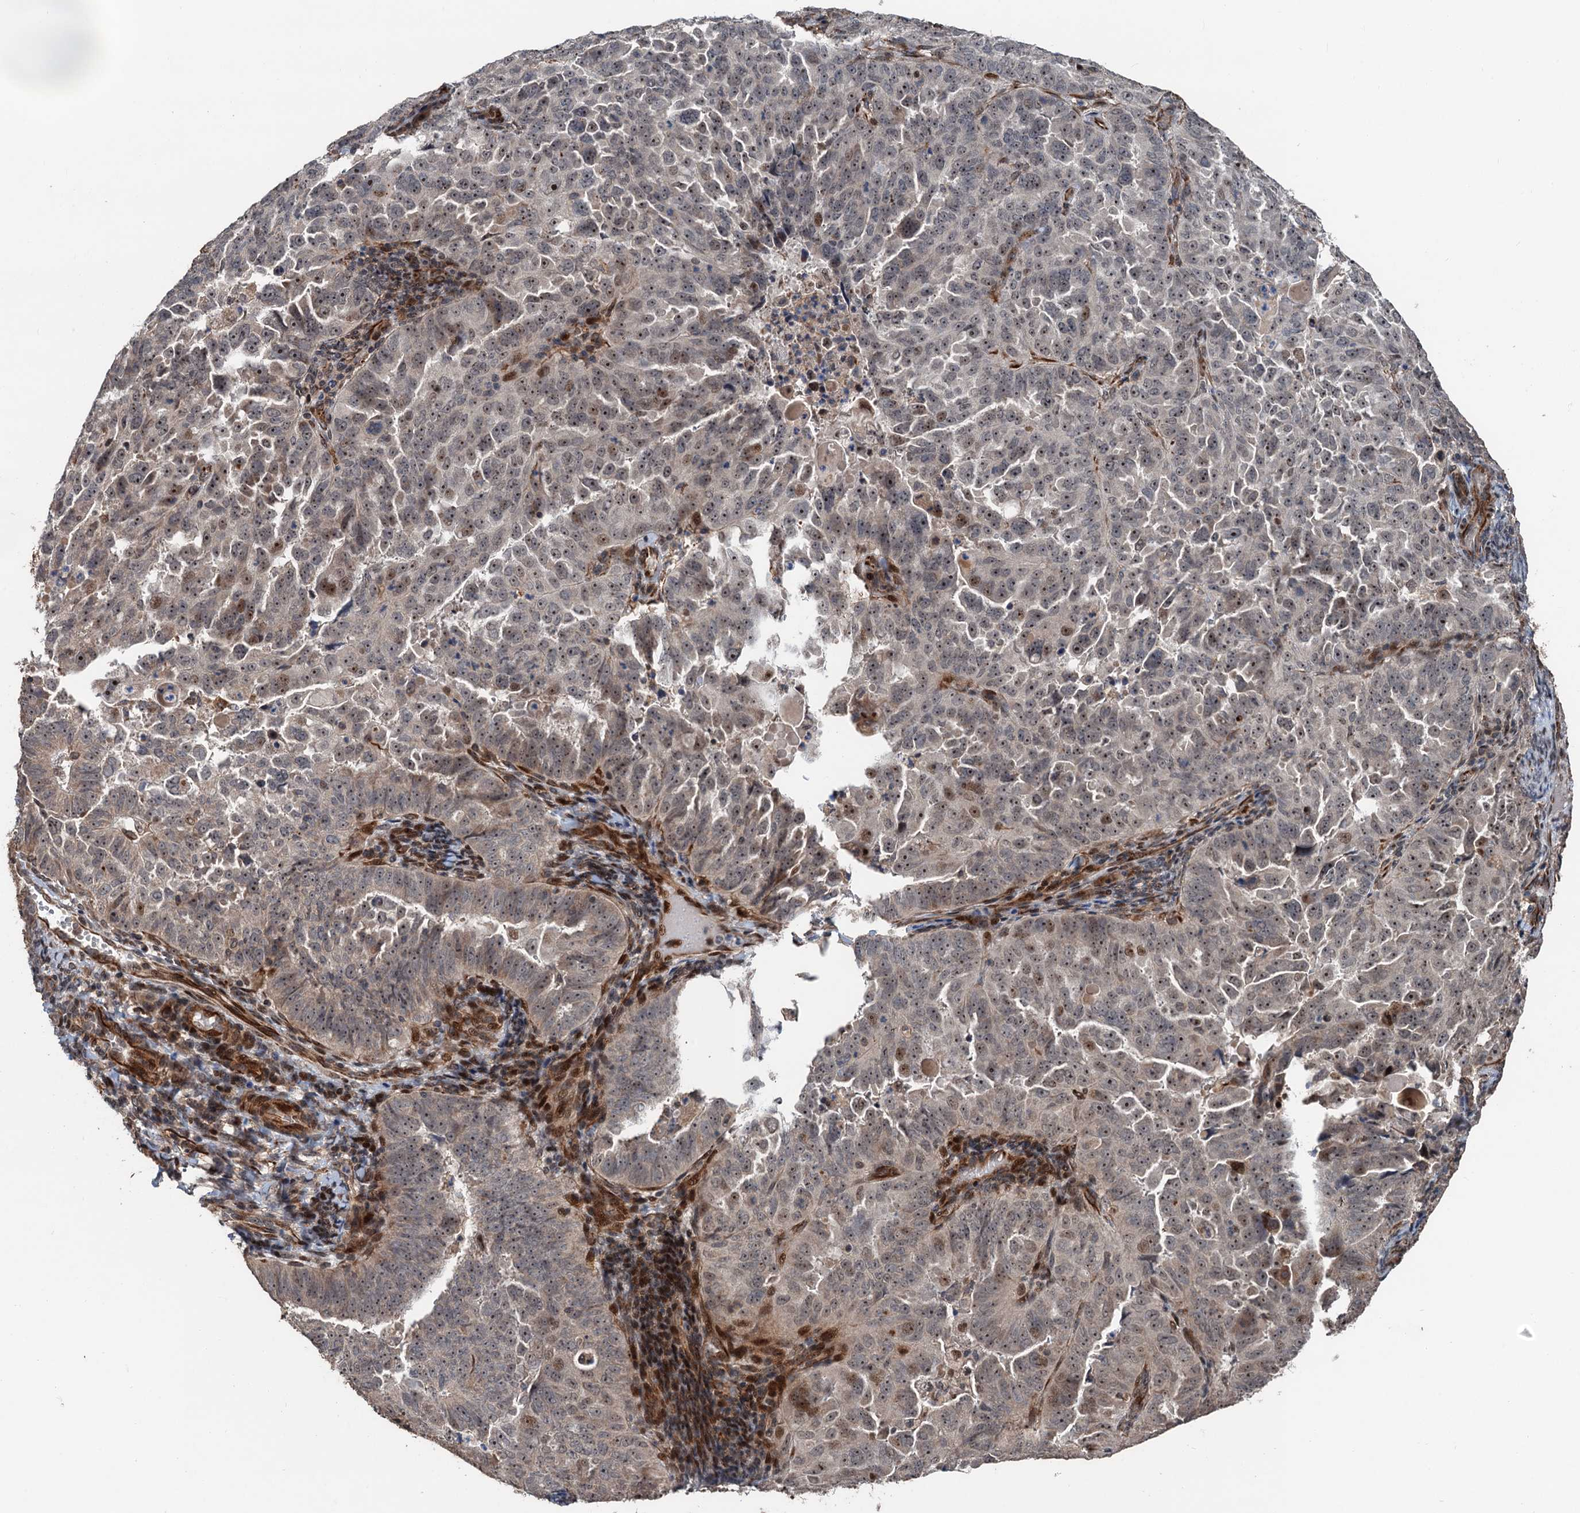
{"staining": {"intensity": "moderate", "quantity": ">75%", "location": "nuclear"}, "tissue": "endometrial cancer", "cell_type": "Tumor cells", "image_type": "cancer", "snomed": [{"axis": "morphology", "description": "Adenocarcinoma, NOS"}, {"axis": "topography", "description": "Endometrium"}], "caption": "The micrograph shows immunohistochemical staining of endometrial adenocarcinoma. There is moderate nuclear positivity is seen in approximately >75% of tumor cells. (DAB = brown stain, brightfield microscopy at high magnification).", "gene": "TMA16", "patient": {"sex": "female", "age": 65}}